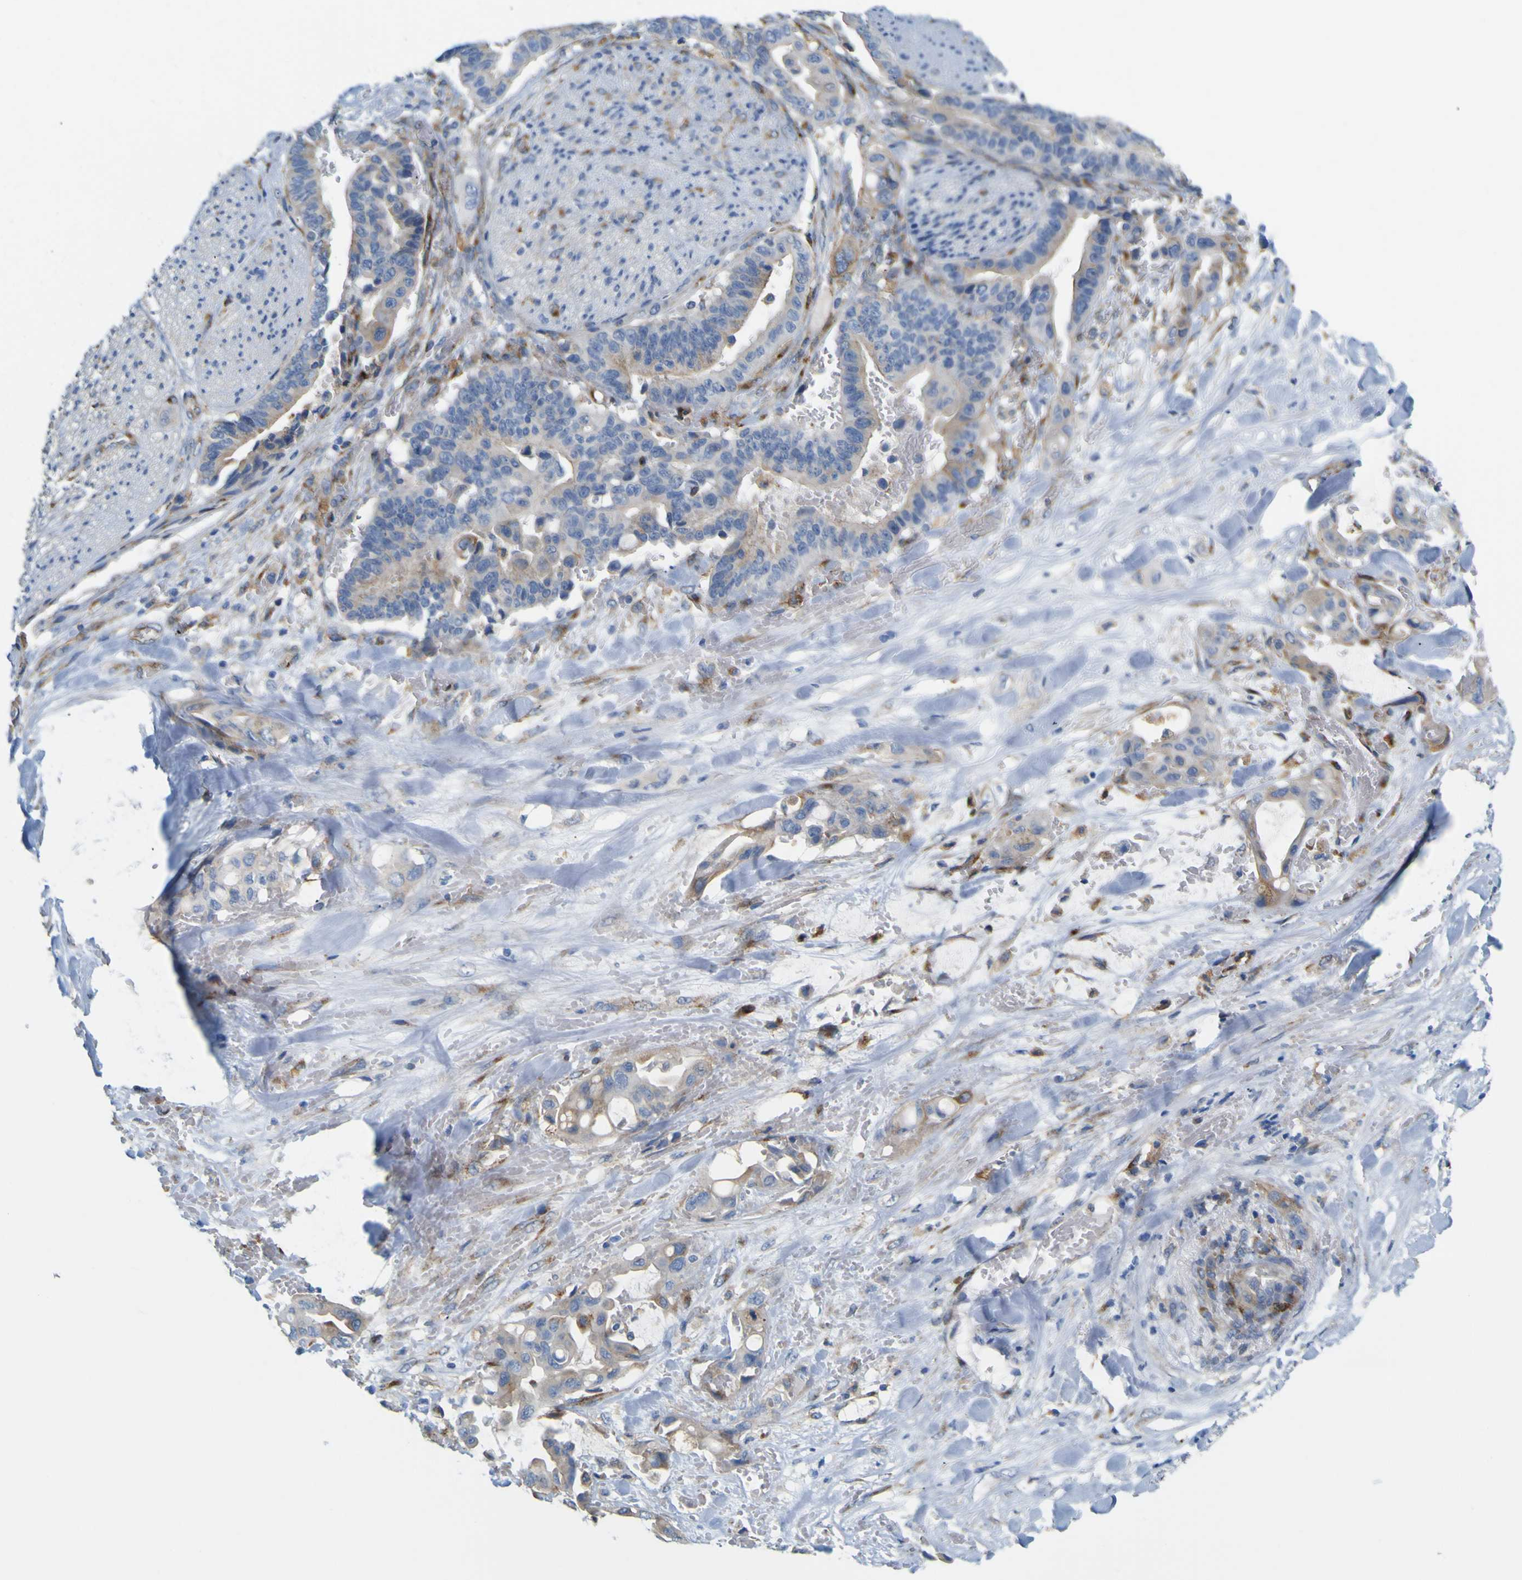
{"staining": {"intensity": "weak", "quantity": ">75%", "location": "cytoplasmic/membranous"}, "tissue": "liver cancer", "cell_type": "Tumor cells", "image_type": "cancer", "snomed": [{"axis": "morphology", "description": "Cholangiocarcinoma"}, {"axis": "topography", "description": "Liver"}], "caption": "IHC image of neoplastic tissue: human liver cholangiocarcinoma stained using immunohistochemistry (IHC) demonstrates low levels of weak protein expression localized specifically in the cytoplasmic/membranous of tumor cells, appearing as a cytoplasmic/membranous brown color.", "gene": "IGF2R", "patient": {"sex": "female", "age": 61}}